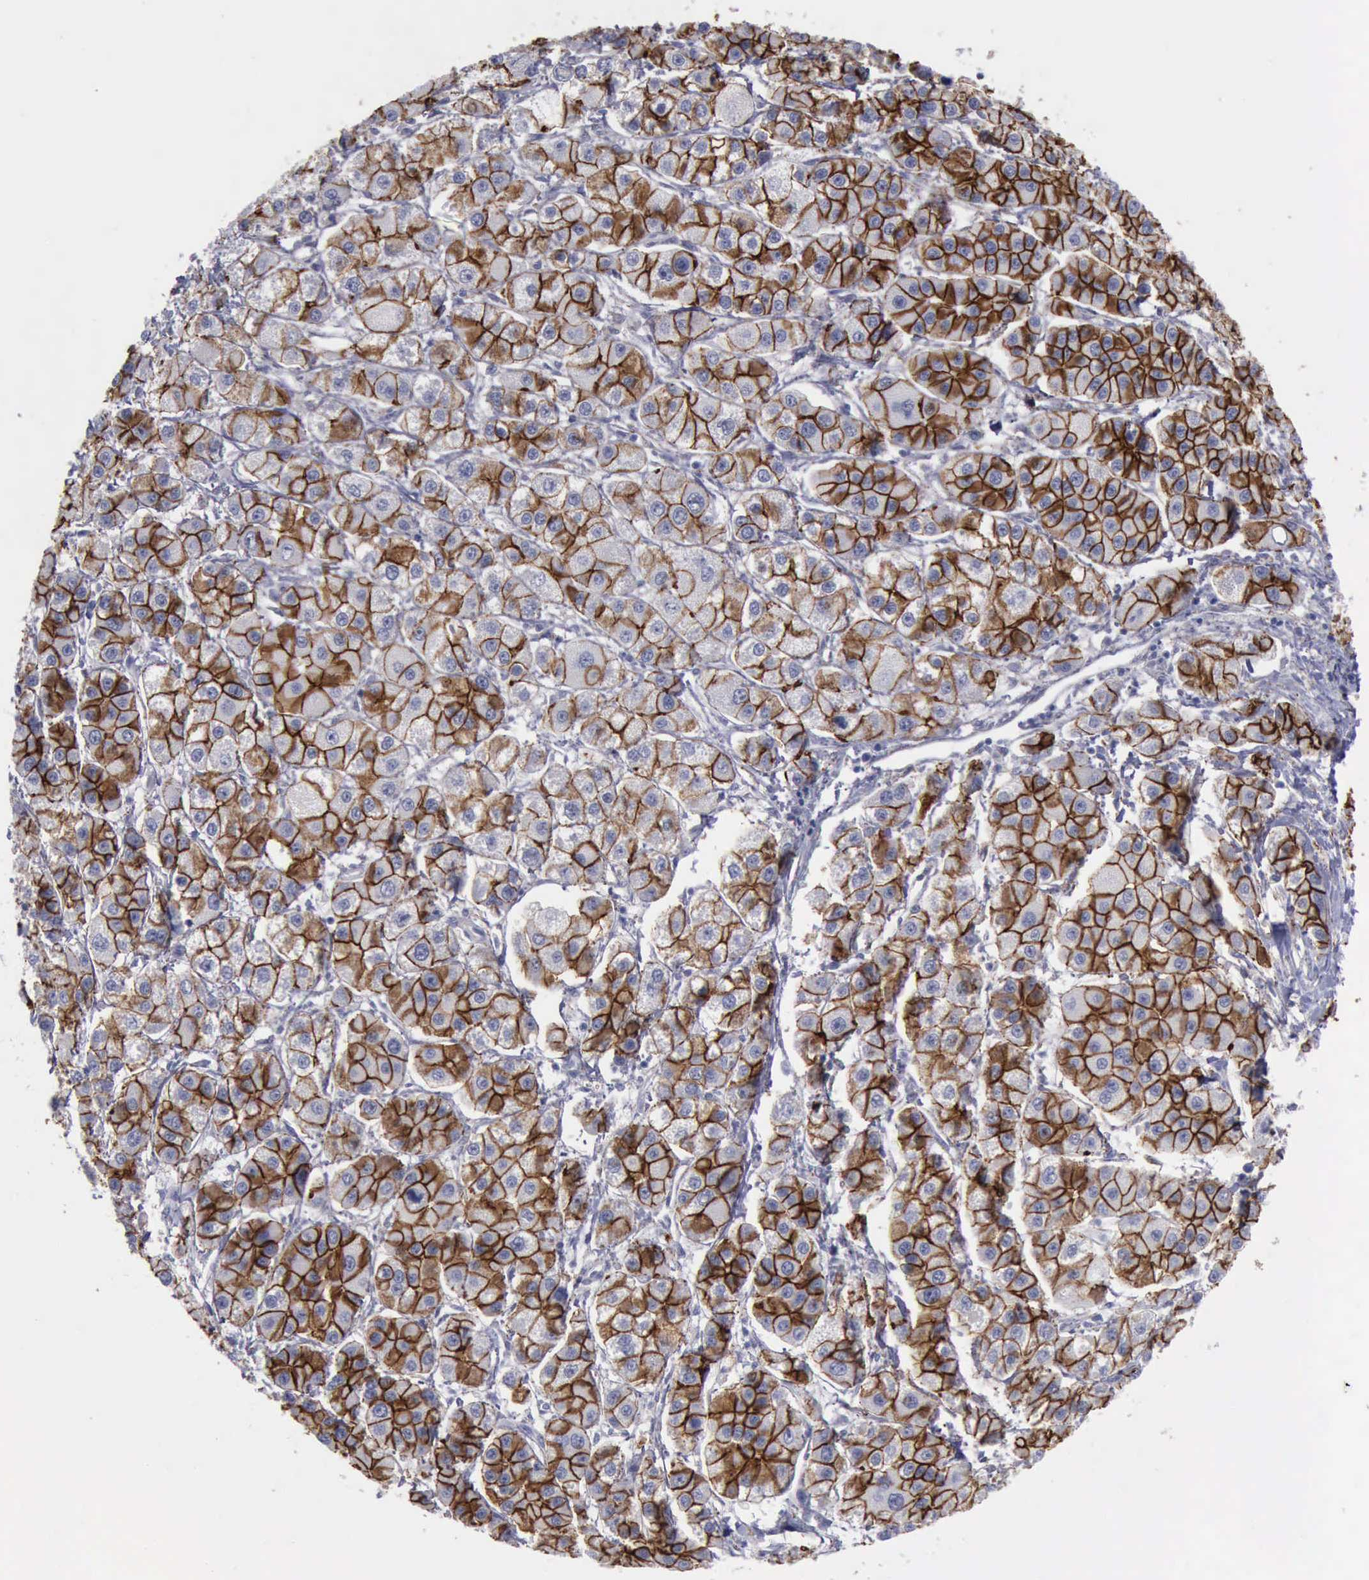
{"staining": {"intensity": "strong", "quantity": ">75%", "location": "cytoplasmic/membranous"}, "tissue": "liver cancer", "cell_type": "Tumor cells", "image_type": "cancer", "snomed": [{"axis": "morphology", "description": "Carcinoma, Hepatocellular, NOS"}, {"axis": "topography", "description": "Liver"}], "caption": "This micrograph demonstrates liver cancer stained with immunohistochemistry to label a protein in brown. The cytoplasmic/membranous of tumor cells show strong positivity for the protein. Nuclei are counter-stained blue.", "gene": "CDH2", "patient": {"sex": "female", "age": 85}}